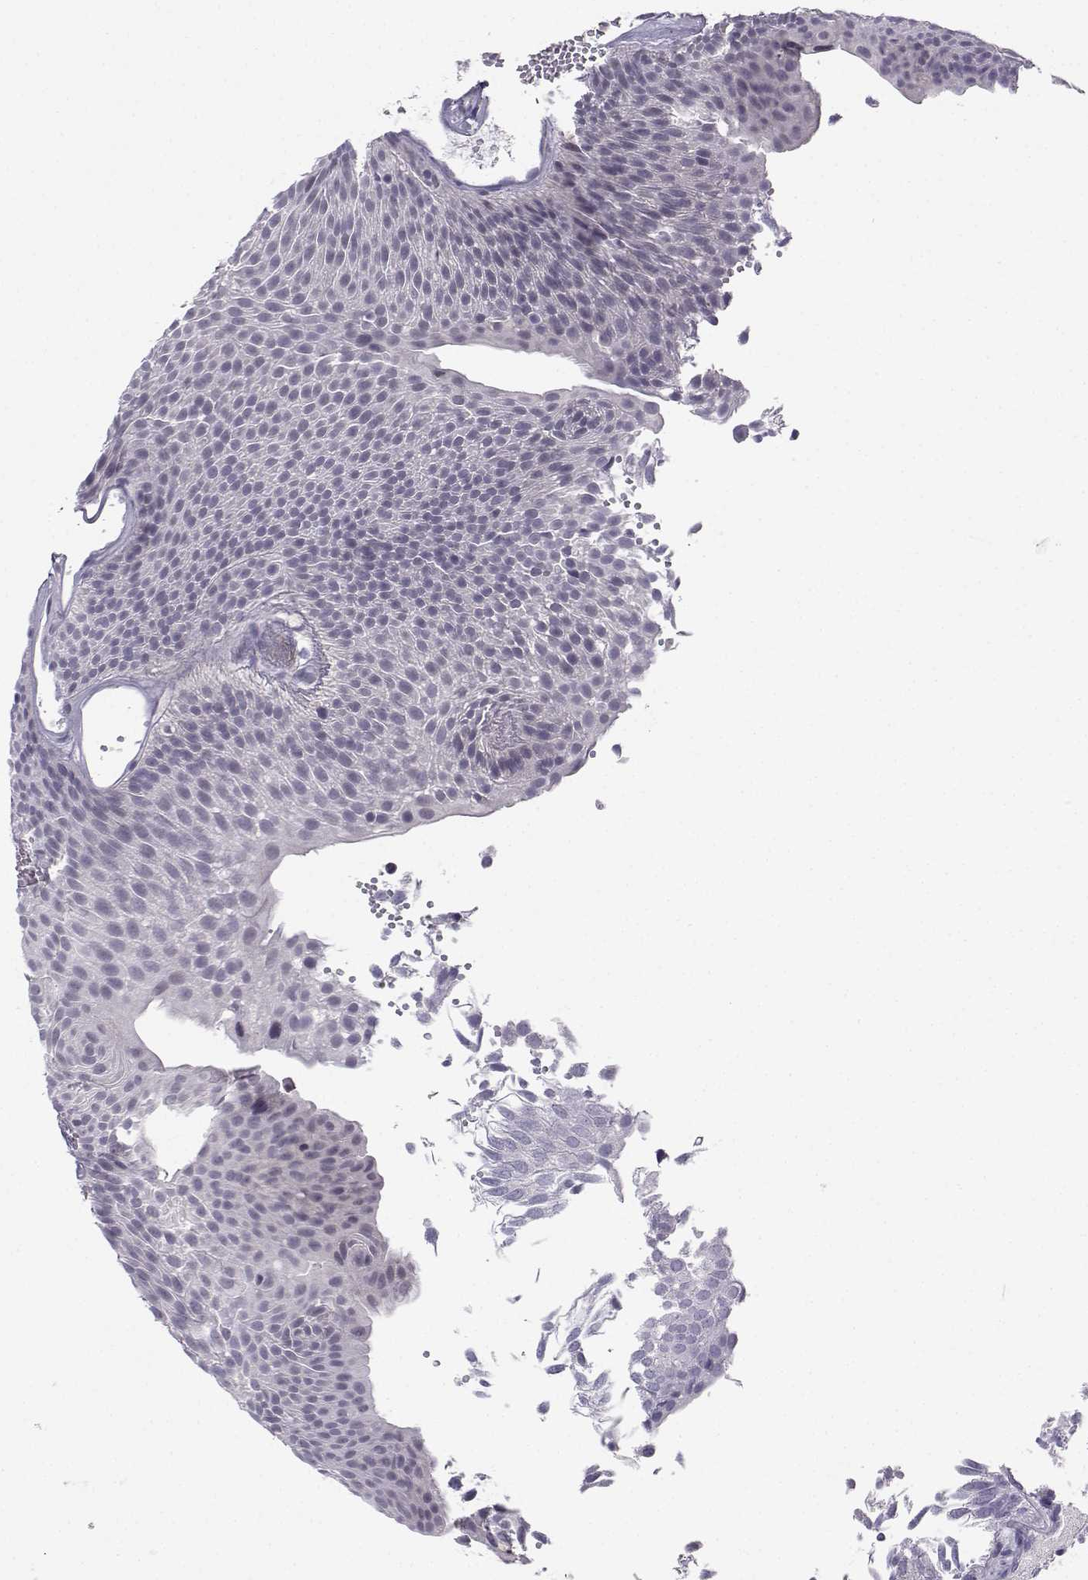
{"staining": {"intensity": "negative", "quantity": "none", "location": "none"}, "tissue": "urothelial cancer", "cell_type": "Tumor cells", "image_type": "cancer", "snomed": [{"axis": "morphology", "description": "Urothelial carcinoma, Low grade"}, {"axis": "topography", "description": "Urinary bladder"}], "caption": "Urothelial cancer stained for a protein using IHC demonstrates no staining tumor cells.", "gene": "MROH7", "patient": {"sex": "male", "age": 52}}